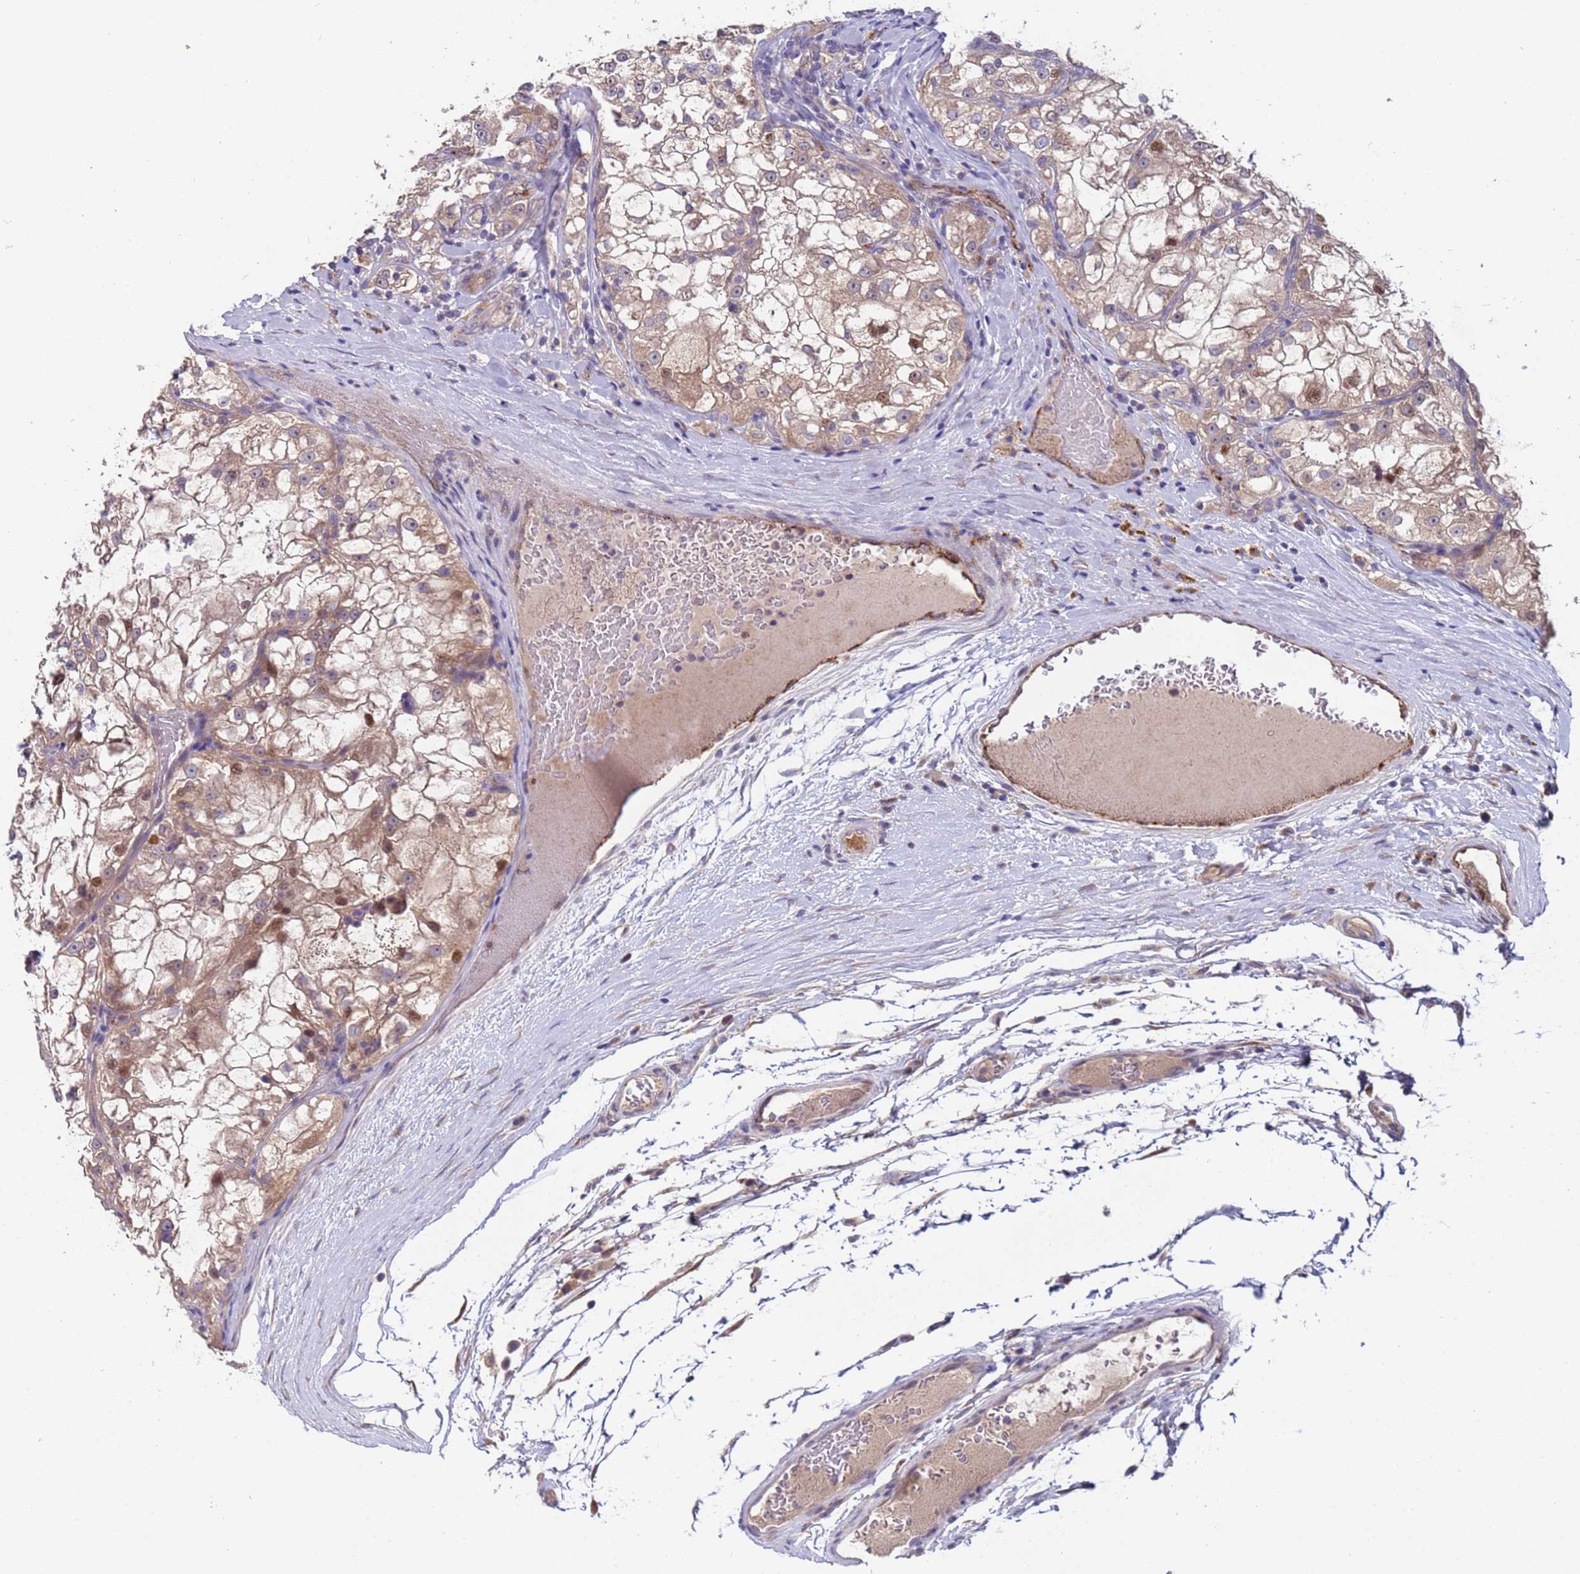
{"staining": {"intensity": "weak", "quantity": ">75%", "location": "cytoplasmic/membranous,nuclear"}, "tissue": "renal cancer", "cell_type": "Tumor cells", "image_type": "cancer", "snomed": [{"axis": "morphology", "description": "Adenocarcinoma, NOS"}, {"axis": "topography", "description": "Kidney"}], "caption": "Renal cancer stained for a protein (brown) demonstrates weak cytoplasmic/membranous and nuclear positive positivity in approximately >75% of tumor cells.", "gene": "ZNF248", "patient": {"sex": "female", "age": 72}}